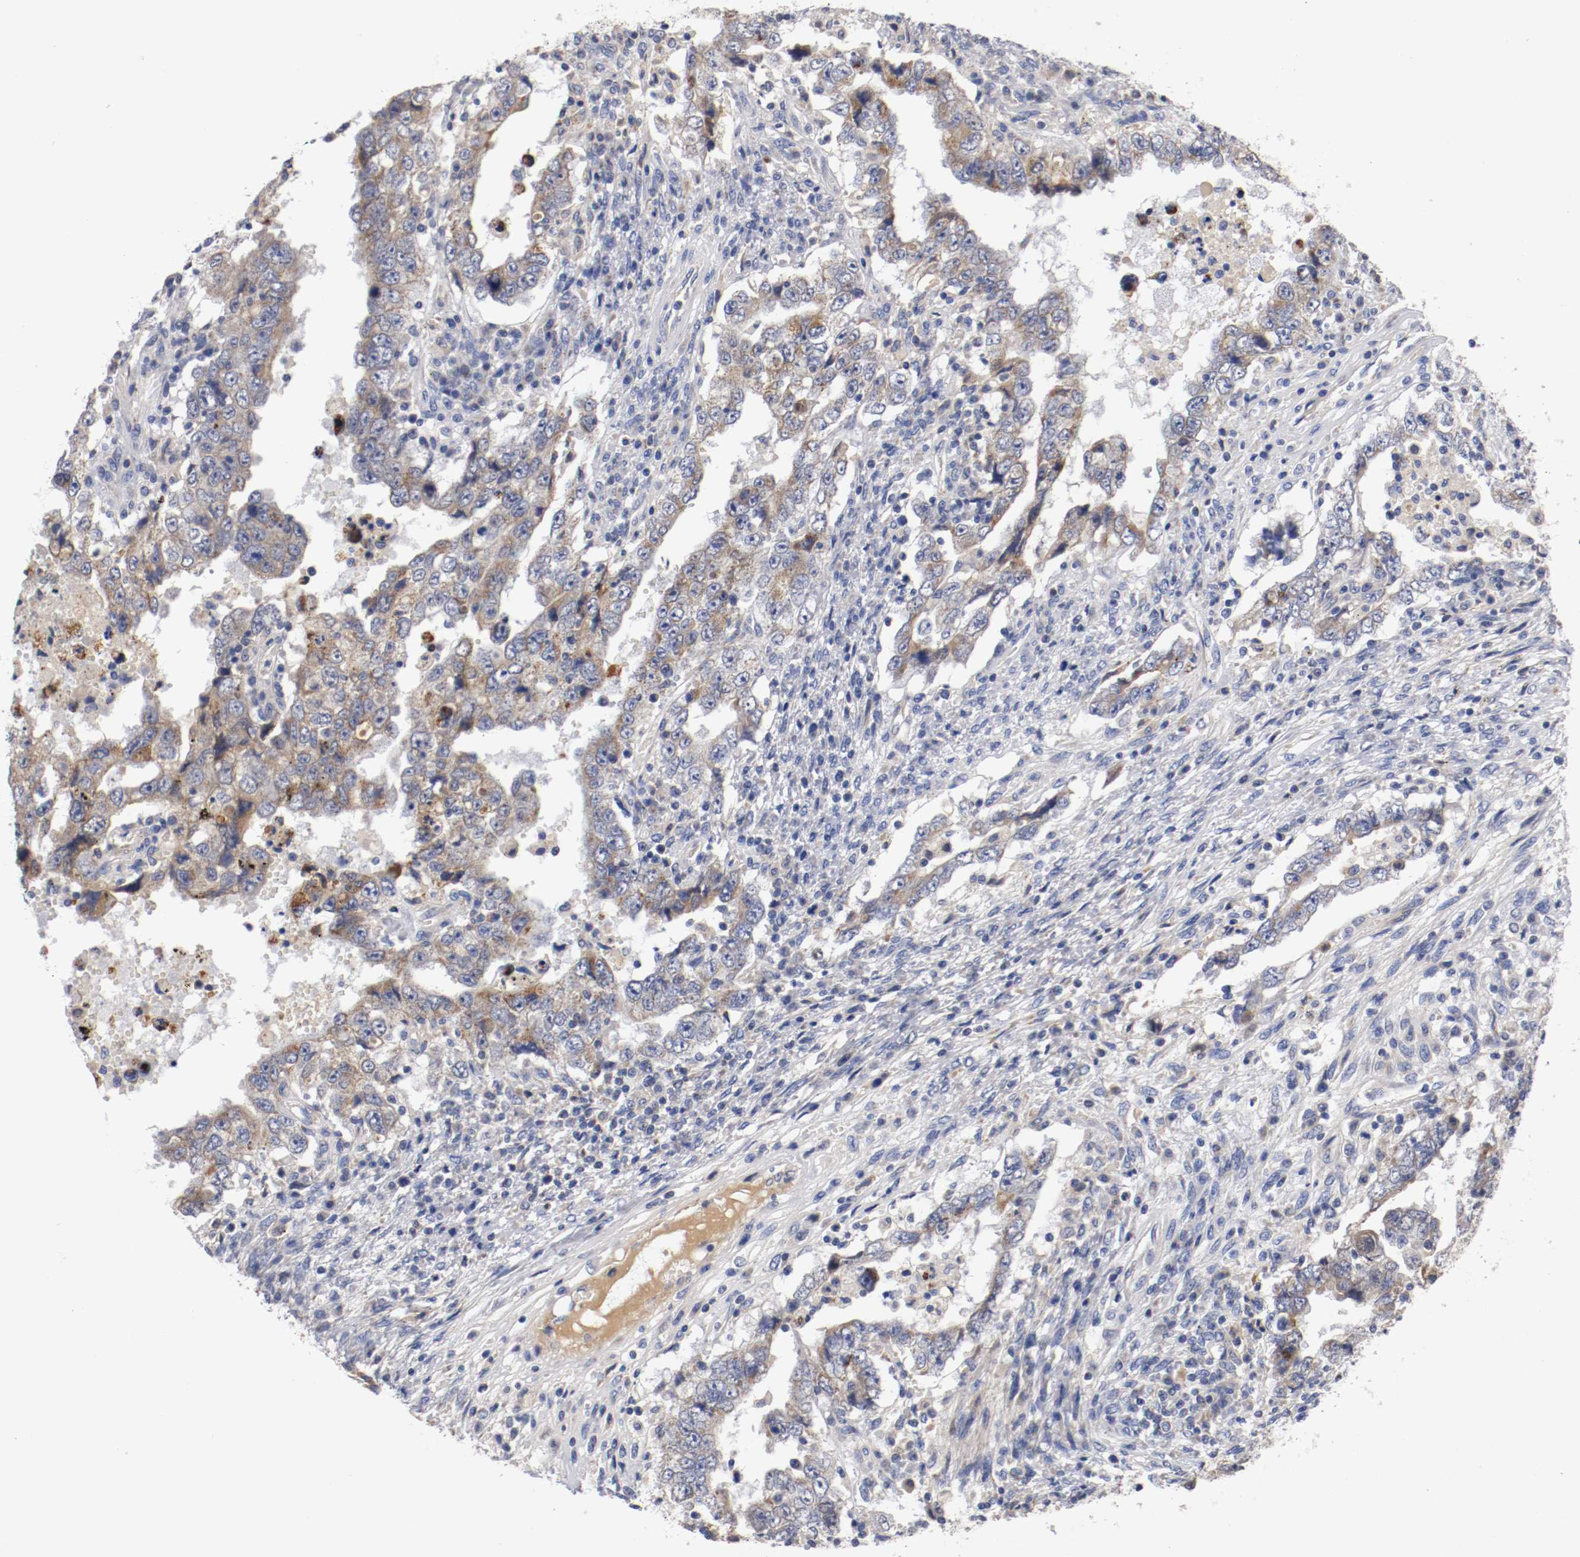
{"staining": {"intensity": "weak", "quantity": "25%-75%", "location": "cytoplasmic/membranous"}, "tissue": "testis cancer", "cell_type": "Tumor cells", "image_type": "cancer", "snomed": [{"axis": "morphology", "description": "Carcinoma, Embryonal, NOS"}, {"axis": "topography", "description": "Testis"}], "caption": "IHC of human testis cancer displays low levels of weak cytoplasmic/membranous expression in about 25%-75% of tumor cells. Immunohistochemistry stains the protein of interest in brown and the nuclei are stained blue.", "gene": "PCSK6", "patient": {"sex": "male", "age": 26}}